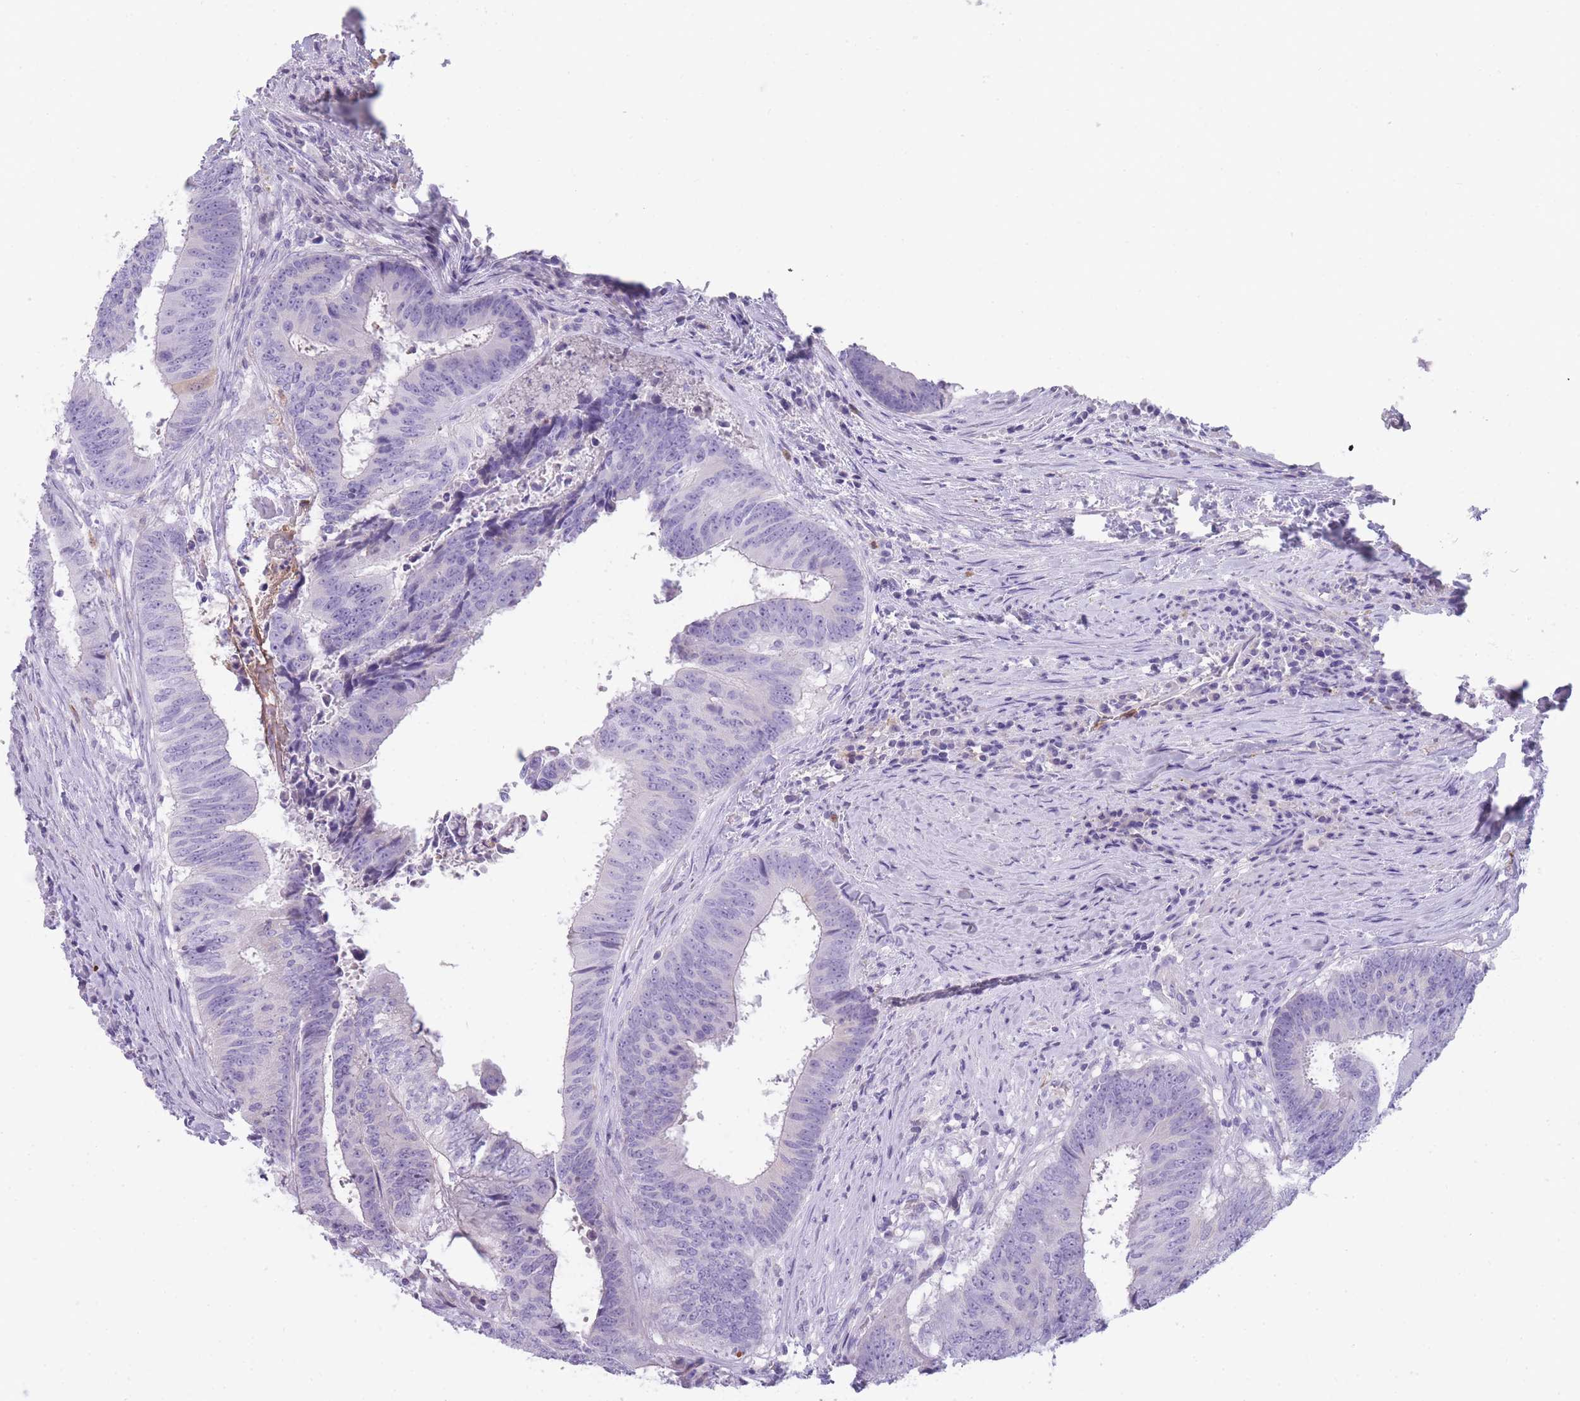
{"staining": {"intensity": "negative", "quantity": "none", "location": "none"}, "tissue": "colorectal cancer", "cell_type": "Tumor cells", "image_type": "cancer", "snomed": [{"axis": "morphology", "description": "Adenocarcinoma, NOS"}, {"axis": "topography", "description": "Rectum"}], "caption": "The immunohistochemistry micrograph has no significant expression in tumor cells of colorectal cancer tissue.", "gene": "CR1L", "patient": {"sex": "male", "age": 72}}